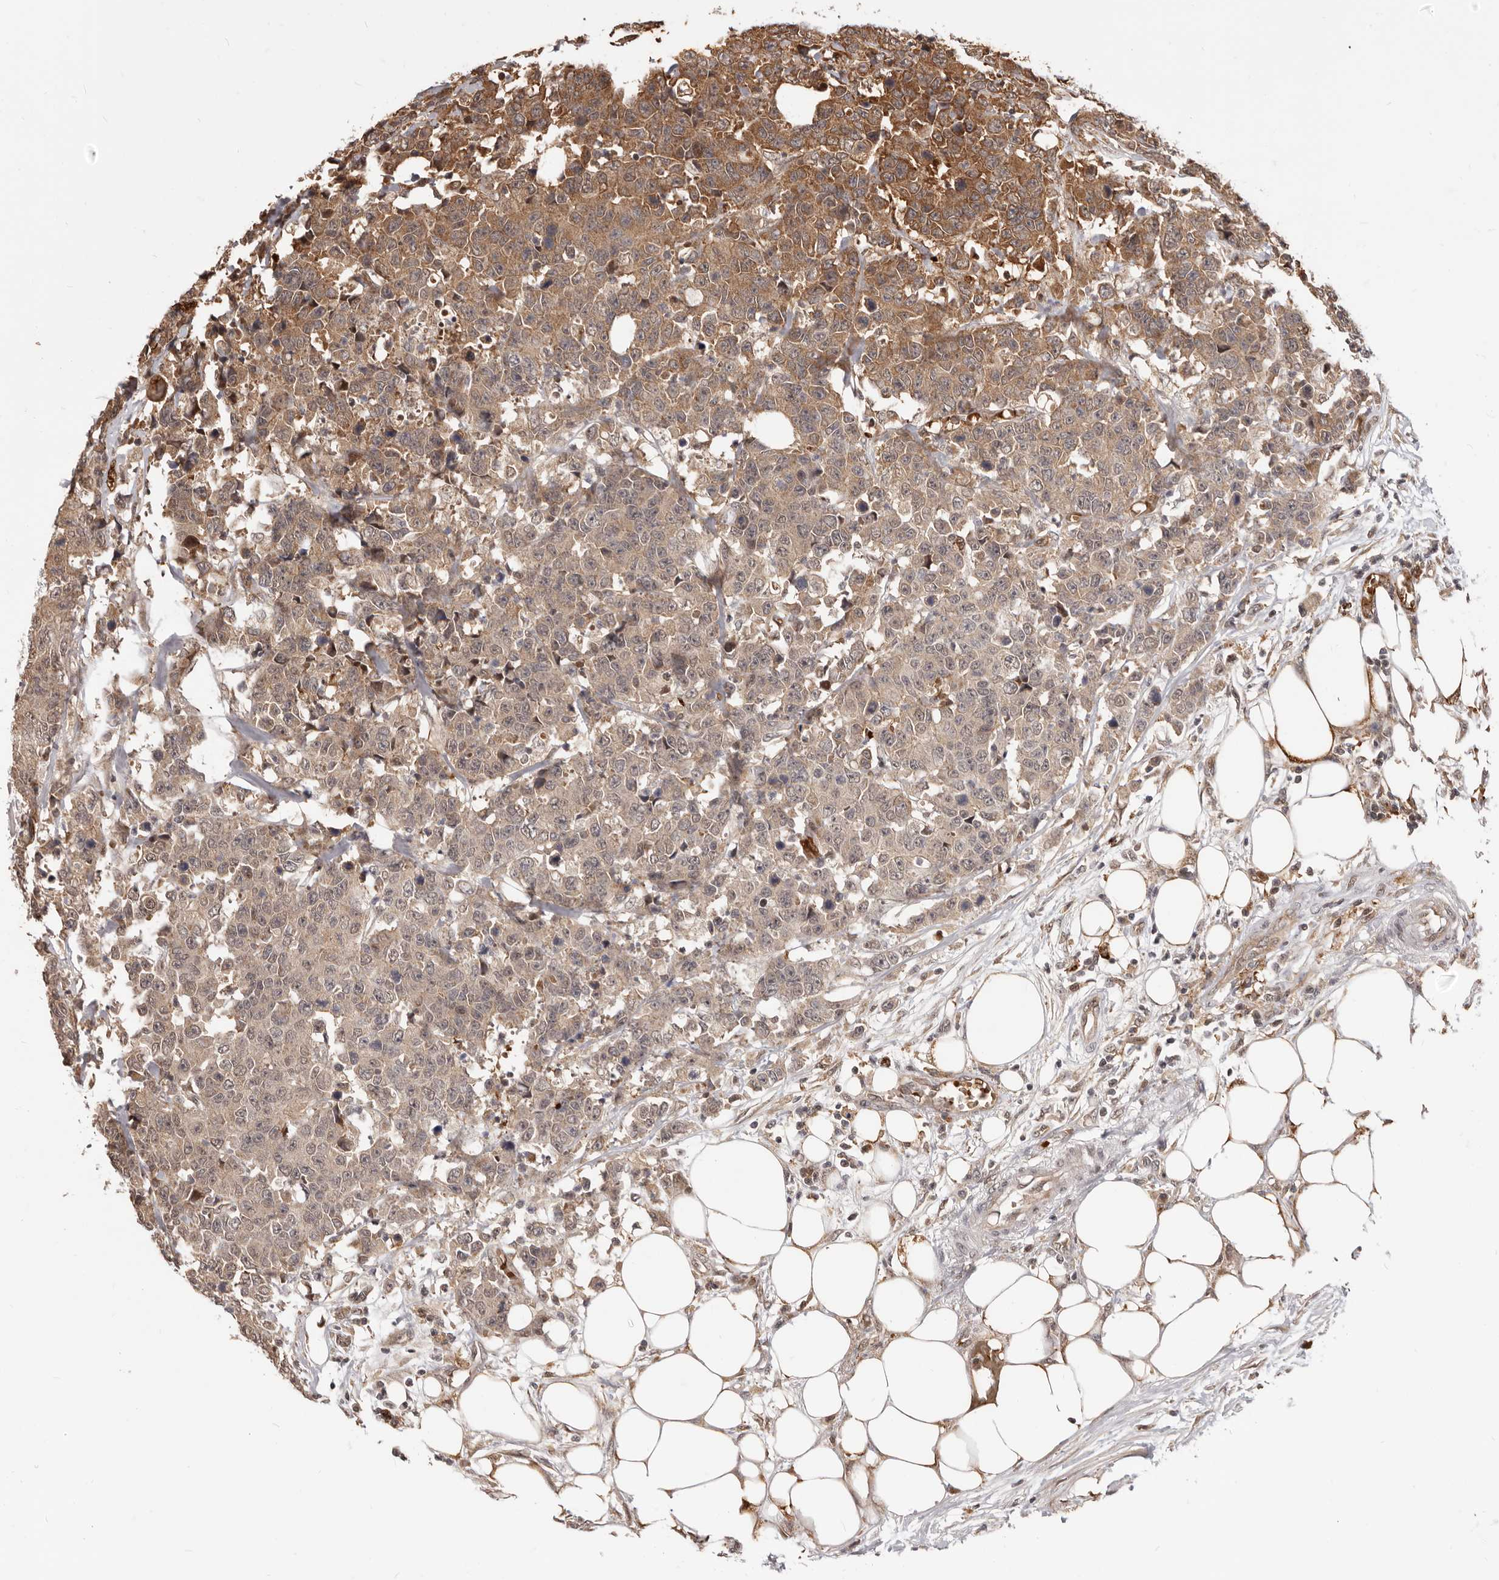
{"staining": {"intensity": "moderate", "quantity": ">75%", "location": "cytoplasmic/membranous"}, "tissue": "colorectal cancer", "cell_type": "Tumor cells", "image_type": "cancer", "snomed": [{"axis": "morphology", "description": "Adenocarcinoma, NOS"}, {"axis": "topography", "description": "Colon"}], "caption": "Immunohistochemical staining of human adenocarcinoma (colorectal) displays medium levels of moderate cytoplasmic/membranous protein expression in approximately >75% of tumor cells.", "gene": "NCOA3", "patient": {"sex": "female", "age": 86}}